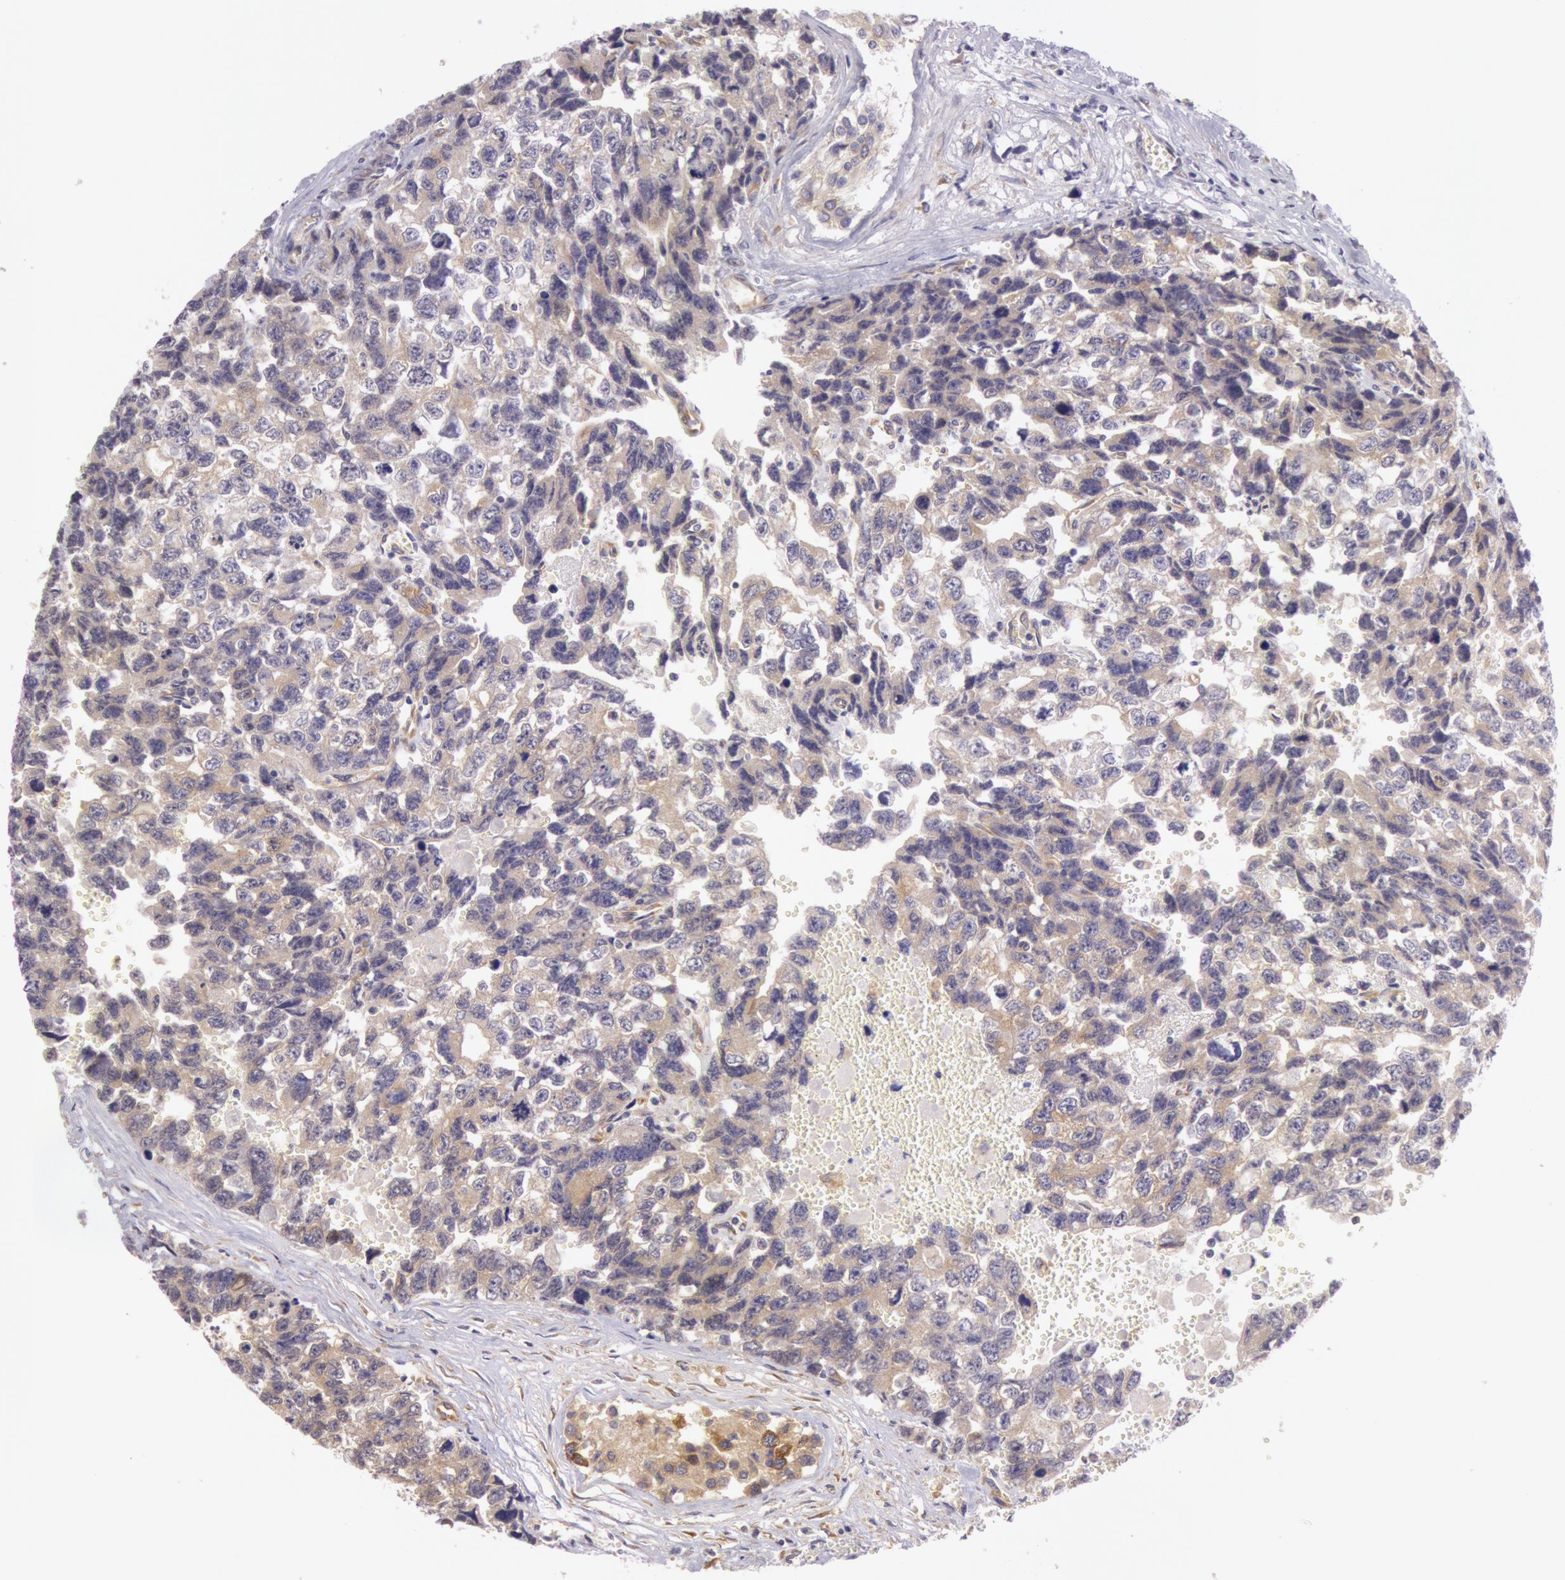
{"staining": {"intensity": "weak", "quantity": "25%-75%", "location": "cytoplasmic/membranous"}, "tissue": "testis cancer", "cell_type": "Tumor cells", "image_type": "cancer", "snomed": [{"axis": "morphology", "description": "Carcinoma, Embryonal, NOS"}, {"axis": "topography", "description": "Testis"}], "caption": "Brown immunohistochemical staining in testis cancer displays weak cytoplasmic/membranous expression in approximately 25%-75% of tumor cells.", "gene": "CHUK", "patient": {"sex": "male", "age": 31}}